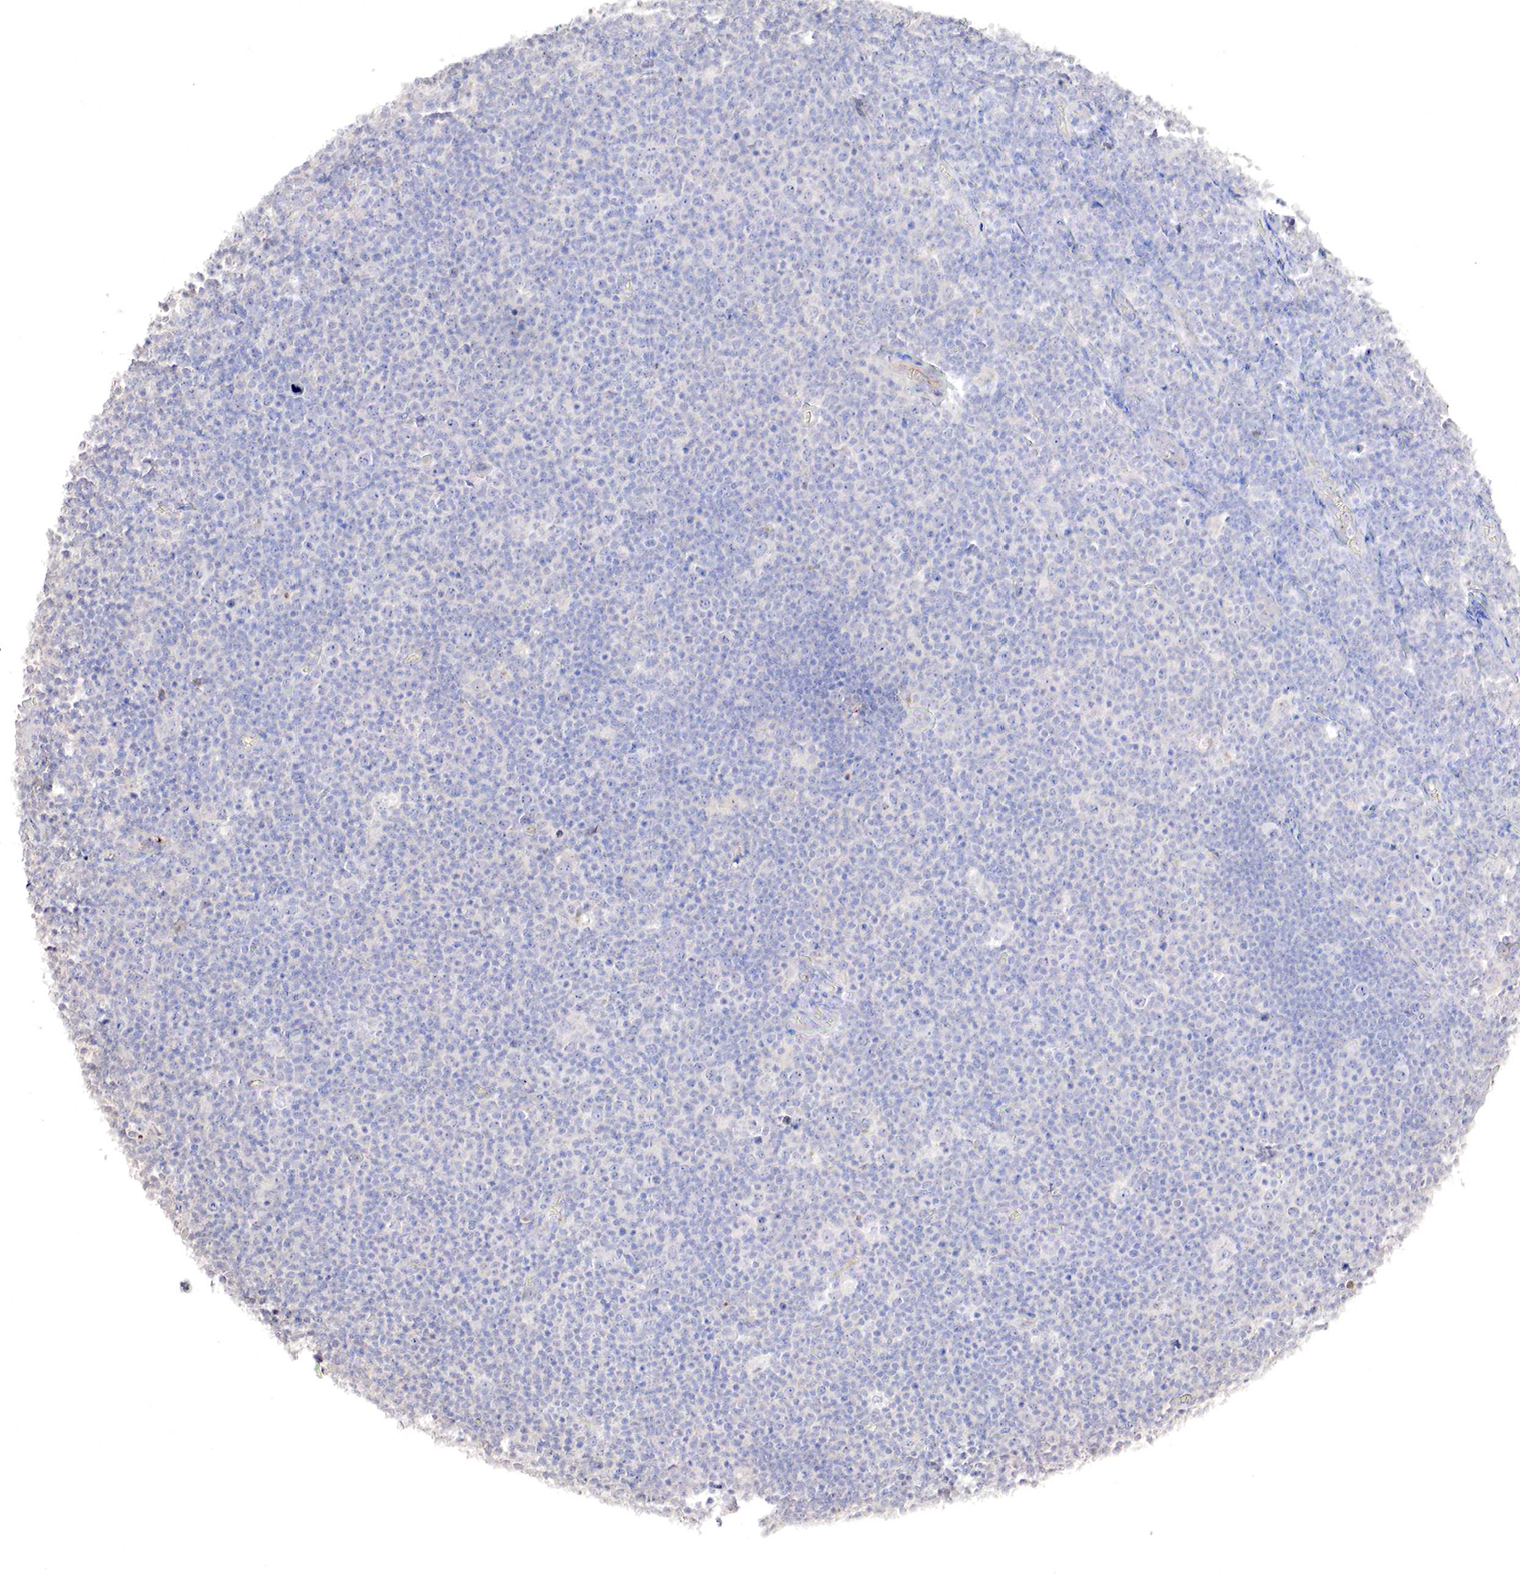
{"staining": {"intensity": "negative", "quantity": "none", "location": "none"}, "tissue": "lymphoma", "cell_type": "Tumor cells", "image_type": "cancer", "snomed": [{"axis": "morphology", "description": "Malignant lymphoma, non-Hodgkin's type, Low grade"}, {"axis": "topography", "description": "Lymph node"}], "caption": "Tumor cells show no significant protein staining in malignant lymphoma, non-Hodgkin's type (low-grade).", "gene": "GATA1", "patient": {"sex": "male", "age": 74}}